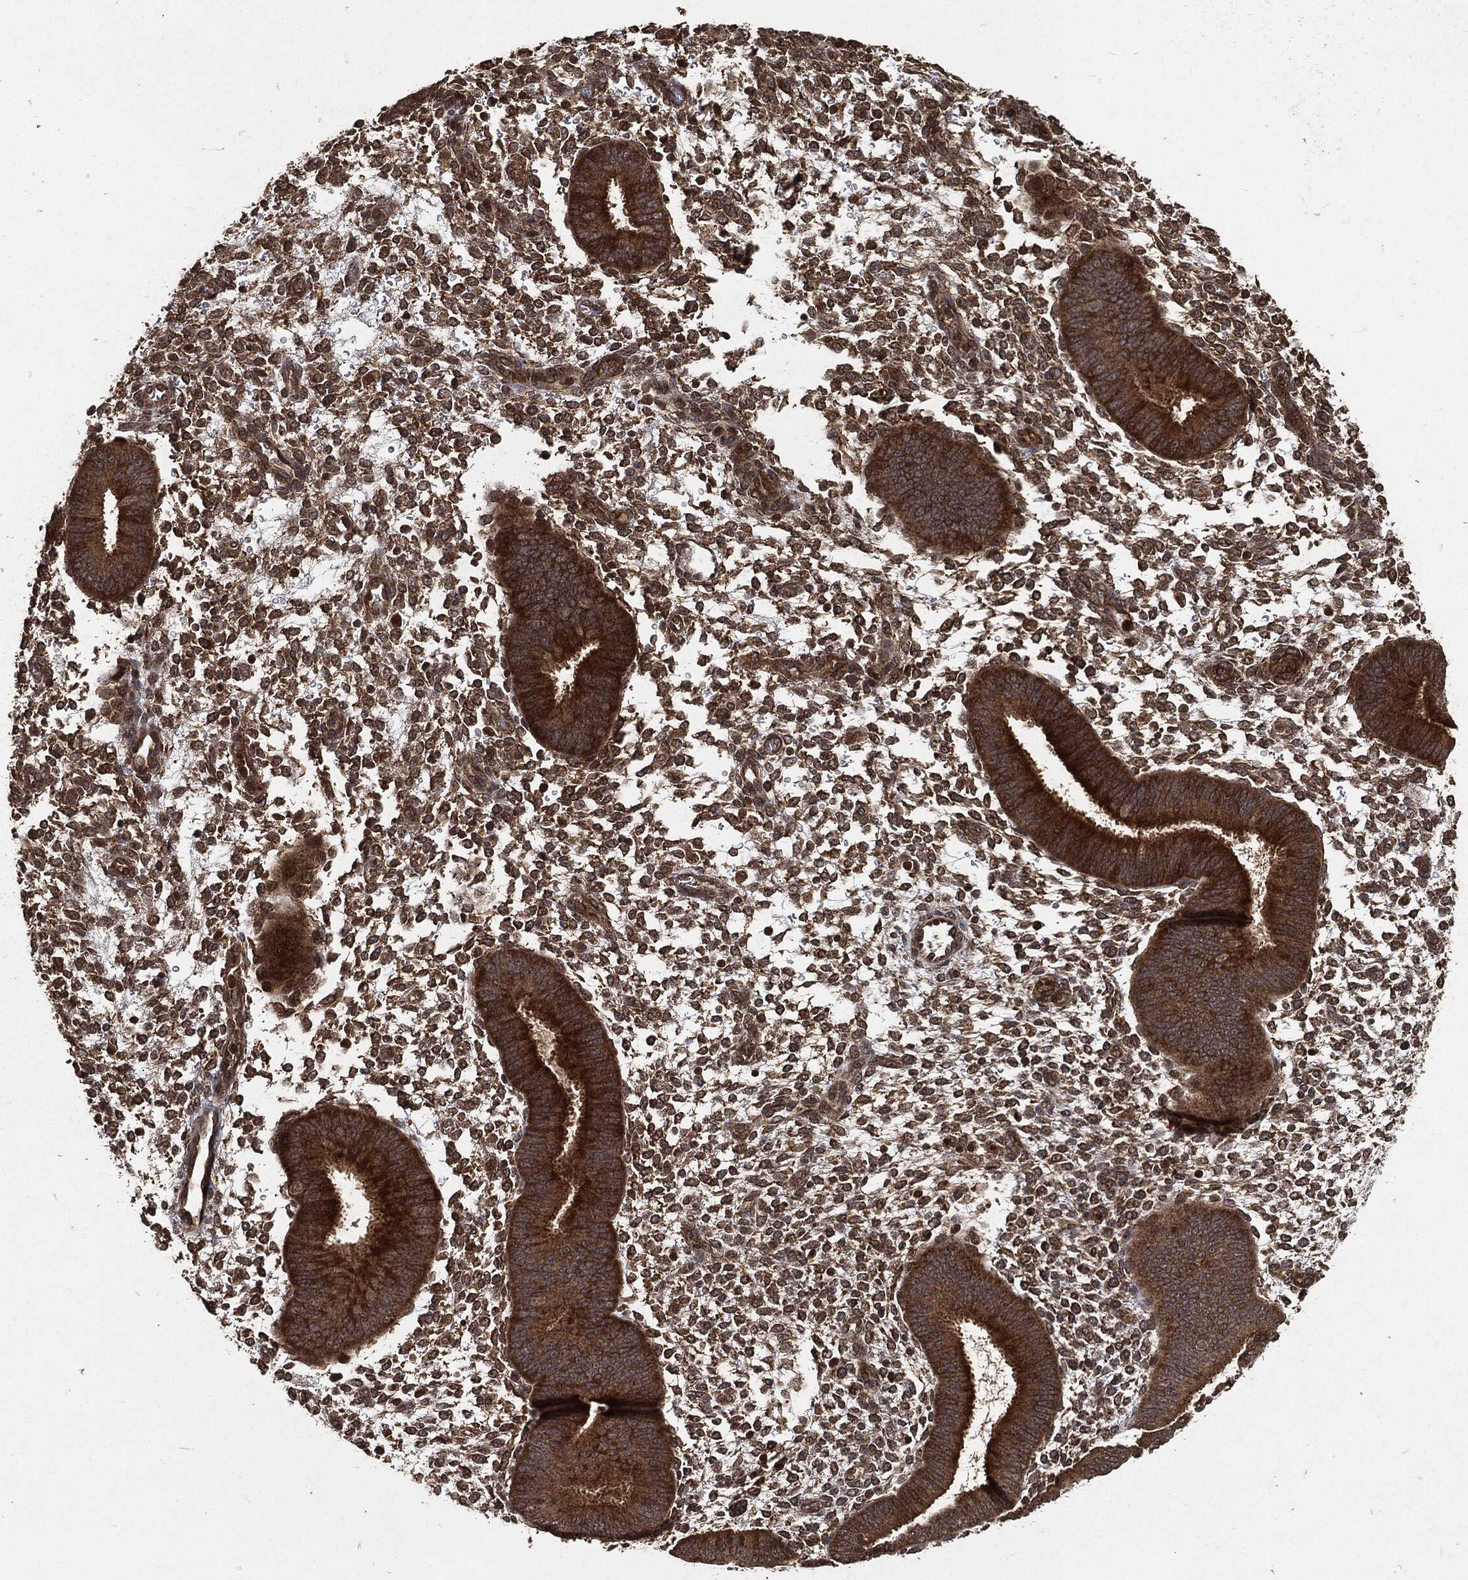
{"staining": {"intensity": "moderate", "quantity": "25%-75%", "location": "cytoplasmic/membranous"}, "tissue": "endometrium", "cell_type": "Cells in endometrial stroma", "image_type": "normal", "snomed": [{"axis": "morphology", "description": "Normal tissue, NOS"}, {"axis": "topography", "description": "Endometrium"}], "caption": "Protein expression by IHC demonstrates moderate cytoplasmic/membranous positivity in approximately 25%-75% of cells in endometrial stroma in benign endometrium. Ihc stains the protein of interest in brown and the nuclei are stained blue.", "gene": "ZNF226", "patient": {"sex": "female", "age": 39}}